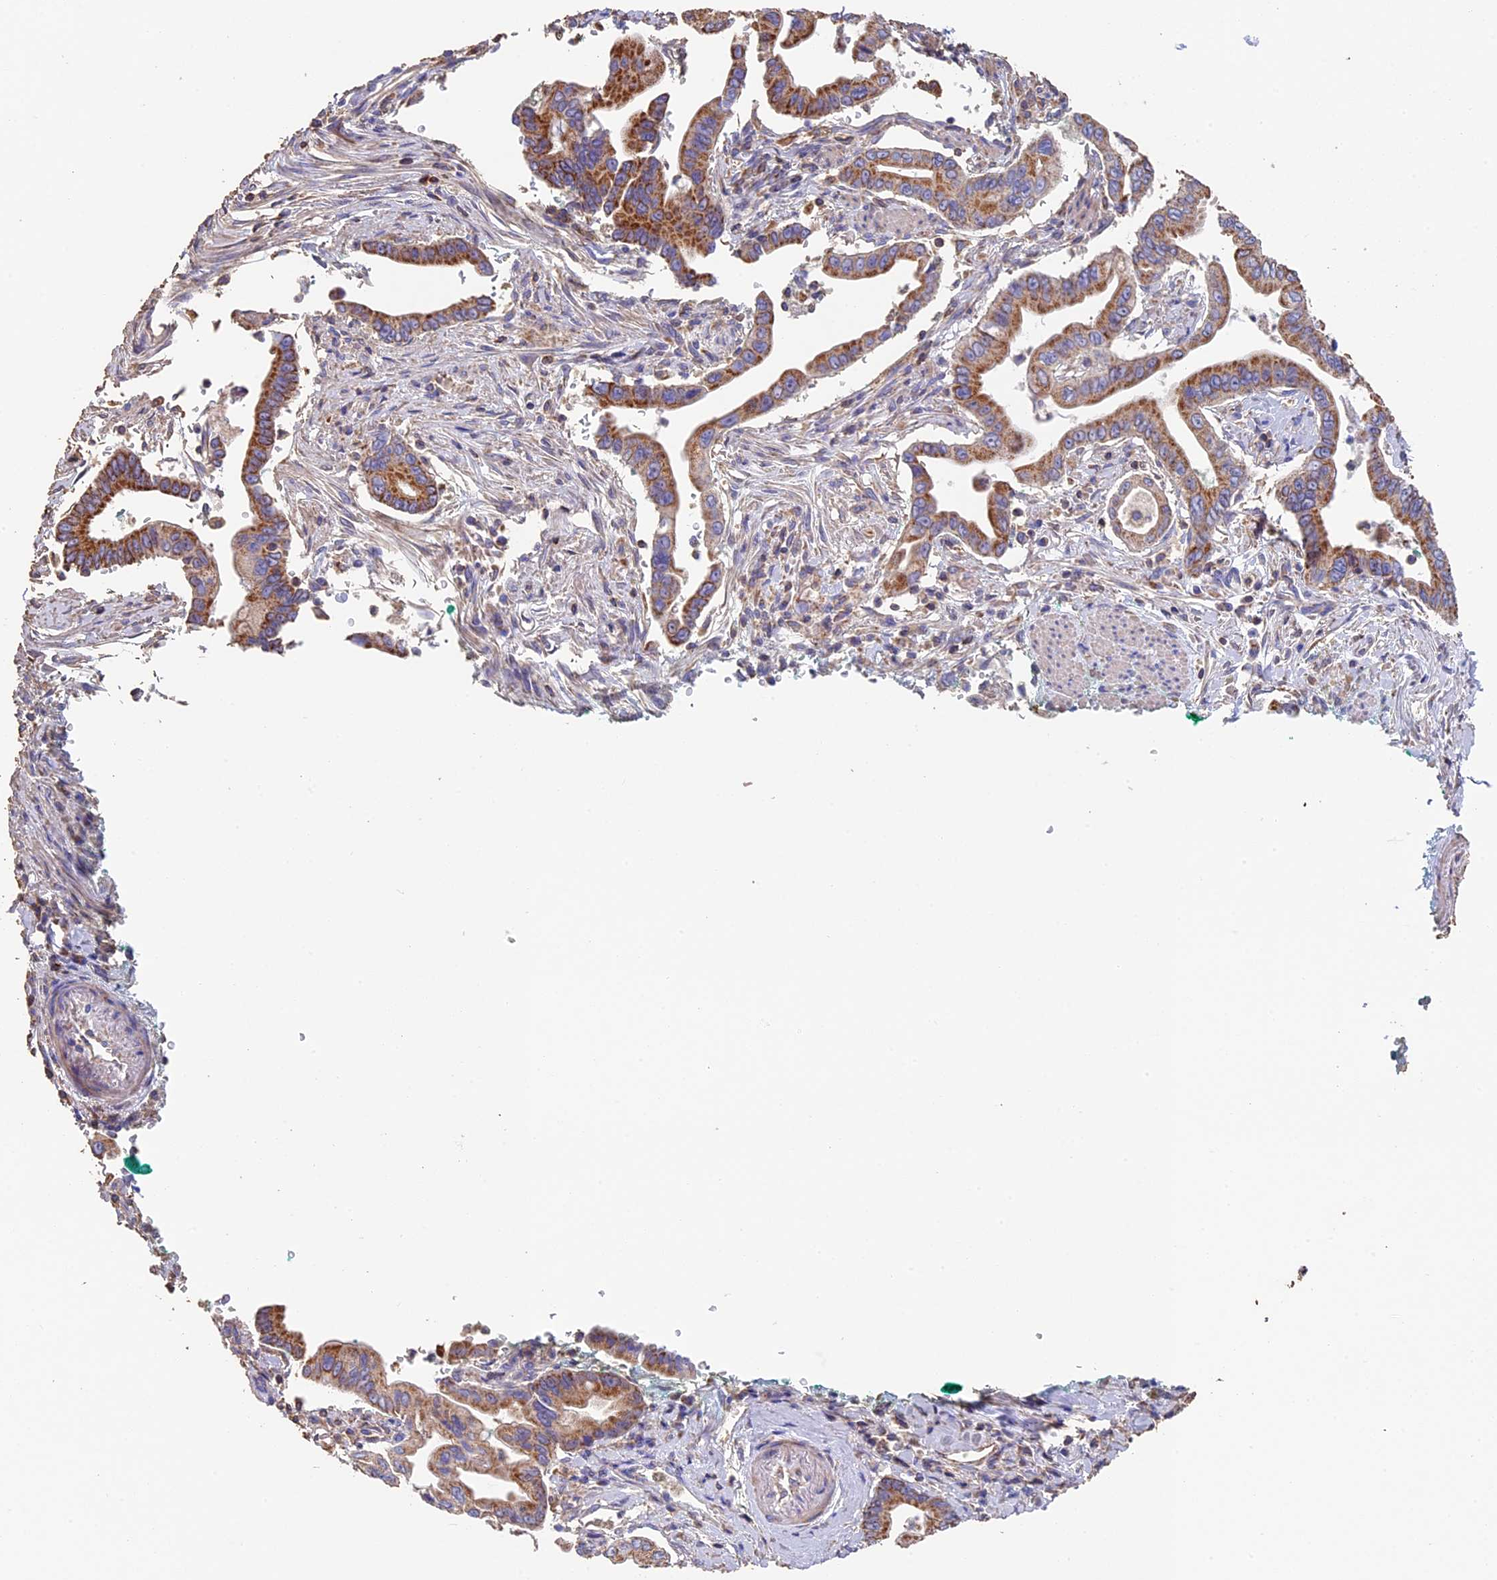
{"staining": {"intensity": "moderate", "quantity": ">75%", "location": "cytoplasmic/membranous"}, "tissue": "pancreatic cancer", "cell_type": "Tumor cells", "image_type": "cancer", "snomed": [{"axis": "morphology", "description": "Adenocarcinoma, NOS"}, {"axis": "topography", "description": "Pancreas"}], "caption": "Human pancreatic adenocarcinoma stained for a protein (brown) displays moderate cytoplasmic/membranous positive positivity in approximately >75% of tumor cells.", "gene": "ADAT1", "patient": {"sex": "male", "age": 78}}